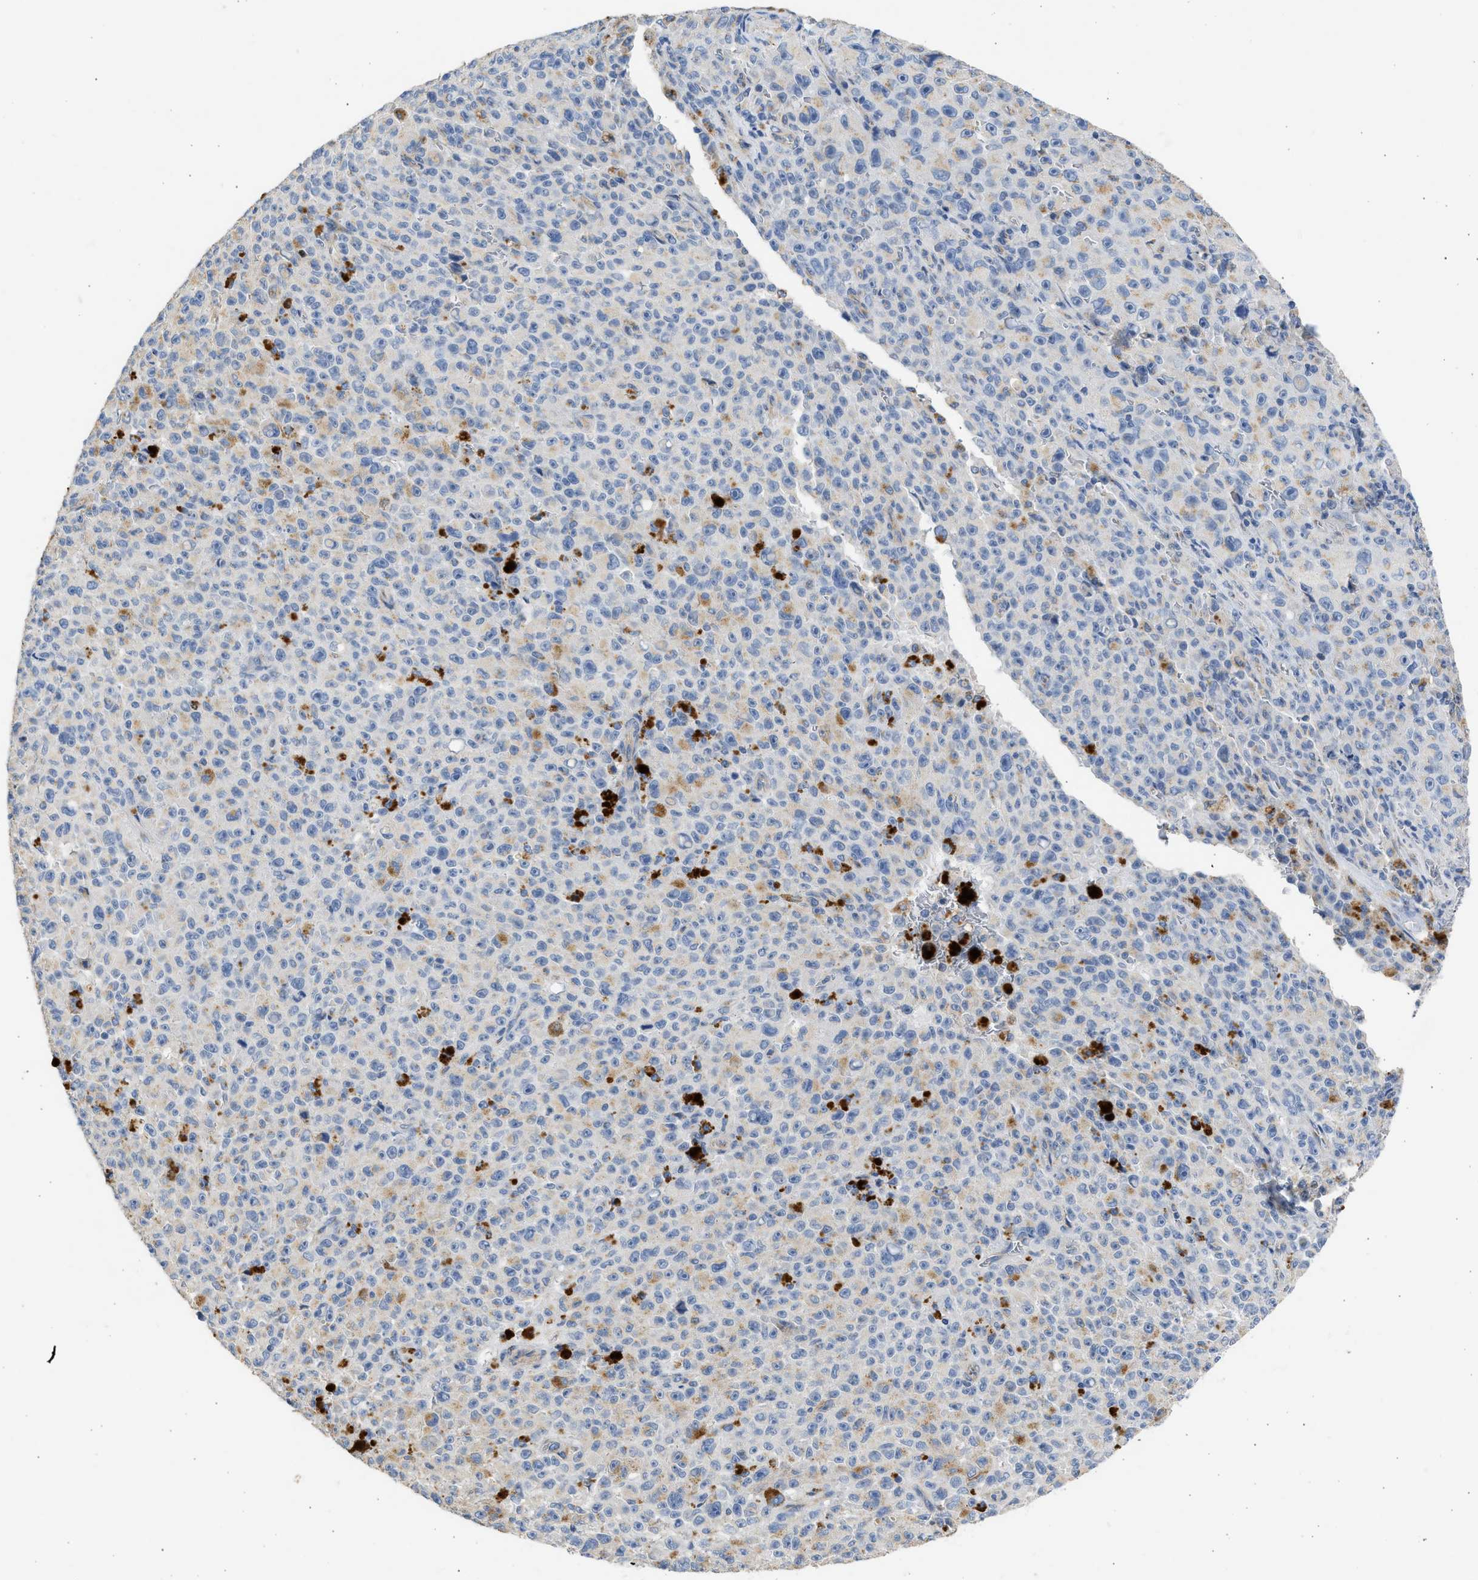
{"staining": {"intensity": "weak", "quantity": "<25%", "location": "cytoplasmic/membranous"}, "tissue": "melanoma", "cell_type": "Tumor cells", "image_type": "cancer", "snomed": [{"axis": "morphology", "description": "Malignant melanoma, NOS"}, {"axis": "topography", "description": "Skin"}], "caption": "Immunohistochemistry (IHC) image of melanoma stained for a protein (brown), which exhibits no staining in tumor cells.", "gene": "IPO8", "patient": {"sex": "female", "age": 82}}